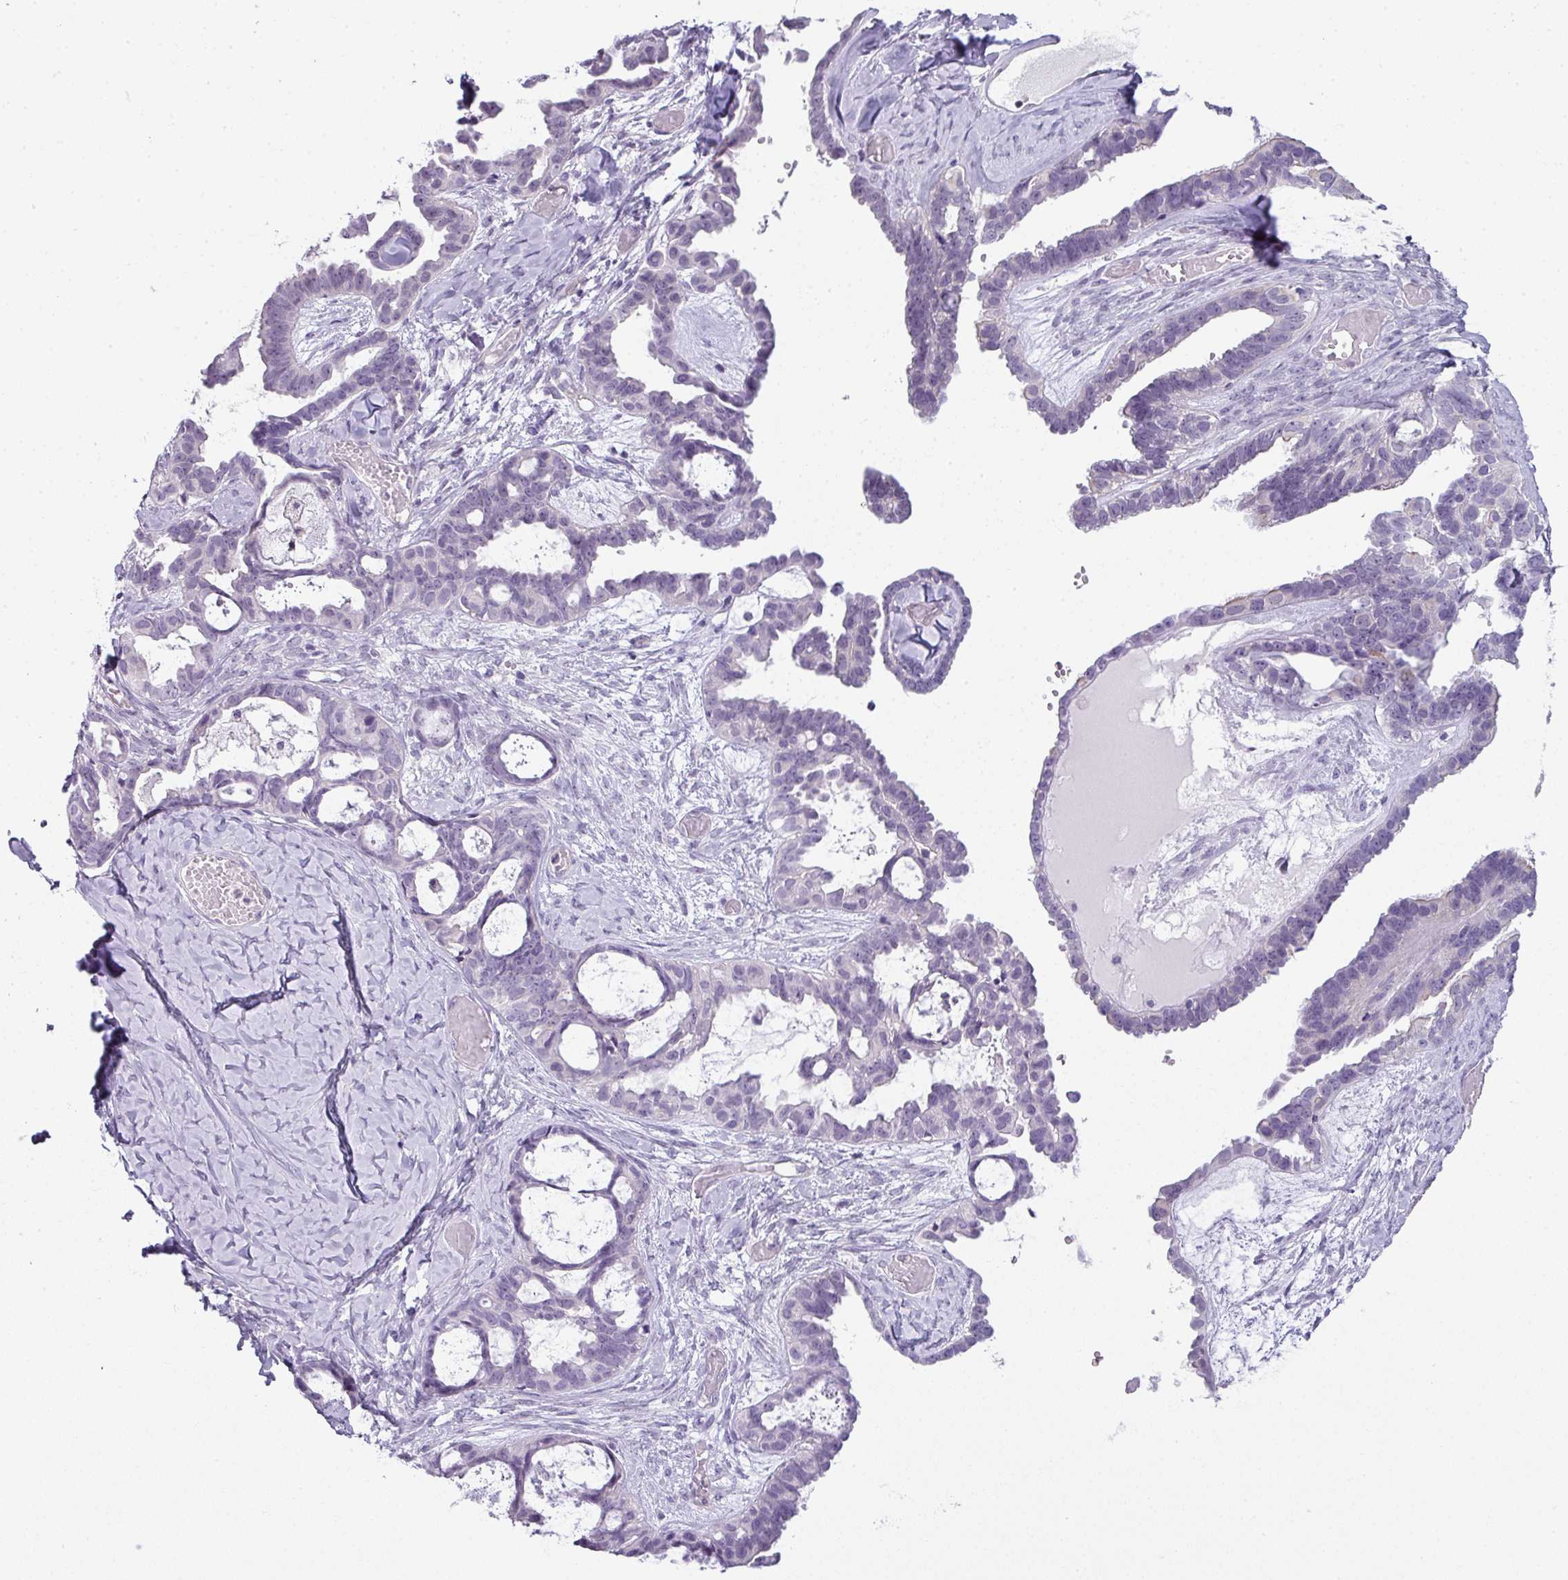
{"staining": {"intensity": "negative", "quantity": "none", "location": "none"}, "tissue": "ovarian cancer", "cell_type": "Tumor cells", "image_type": "cancer", "snomed": [{"axis": "morphology", "description": "Cystadenocarcinoma, serous, NOS"}, {"axis": "topography", "description": "Ovary"}], "caption": "Ovarian serous cystadenocarcinoma was stained to show a protein in brown. There is no significant staining in tumor cells. (DAB IHC visualized using brightfield microscopy, high magnification).", "gene": "STAT5A", "patient": {"sex": "female", "age": 69}}